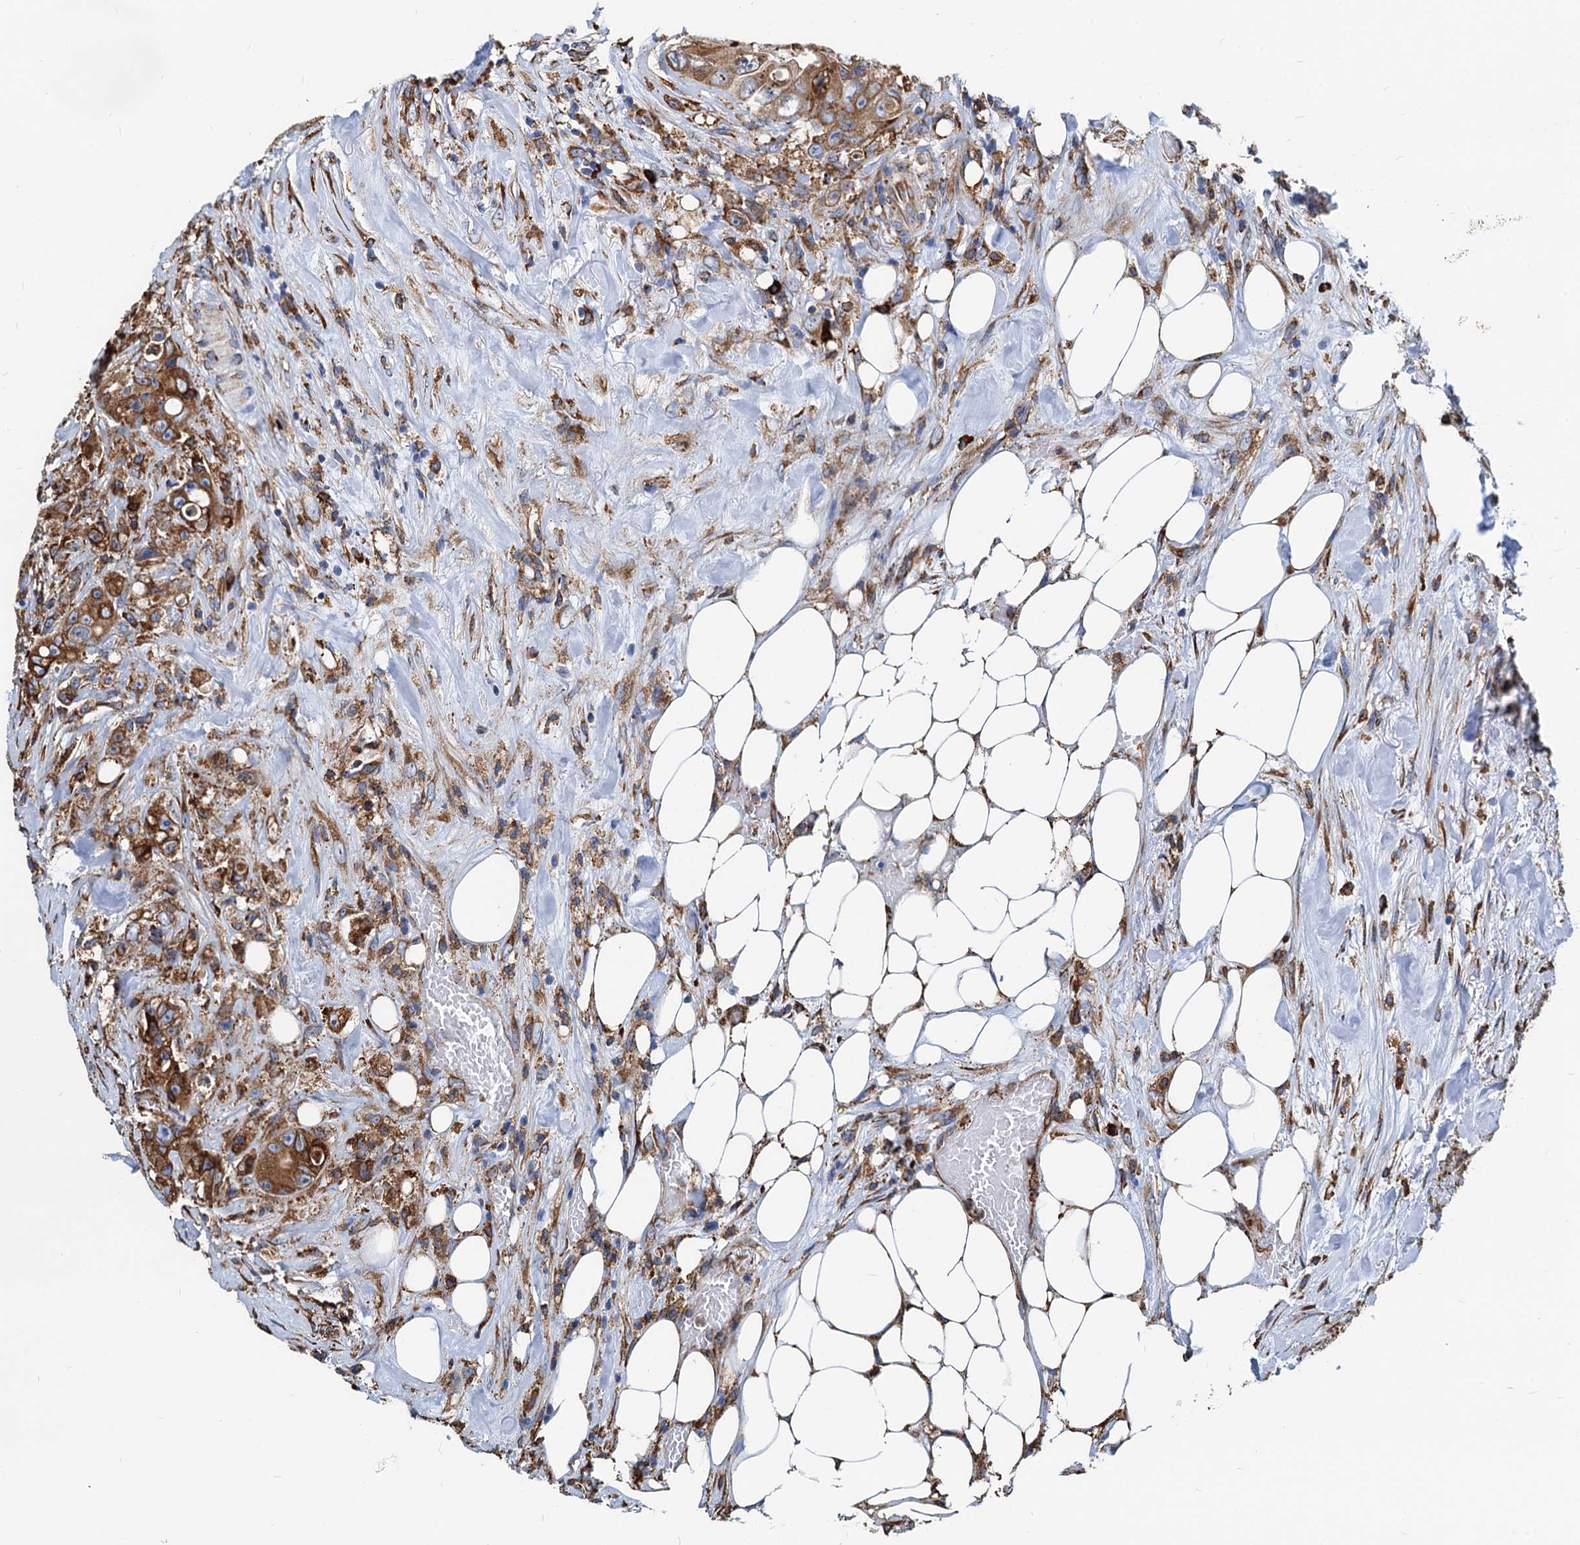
{"staining": {"intensity": "moderate", "quantity": ">75%", "location": "cytoplasmic/membranous"}, "tissue": "colorectal cancer", "cell_type": "Tumor cells", "image_type": "cancer", "snomed": [{"axis": "morphology", "description": "Adenocarcinoma, NOS"}, {"axis": "topography", "description": "Colon"}], "caption": "An image of colorectal cancer (adenocarcinoma) stained for a protein exhibits moderate cytoplasmic/membranous brown staining in tumor cells. The protein is stained brown, and the nuclei are stained in blue (DAB IHC with brightfield microscopy, high magnification).", "gene": "HSPA5", "patient": {"sex": "female", "age": 46}}